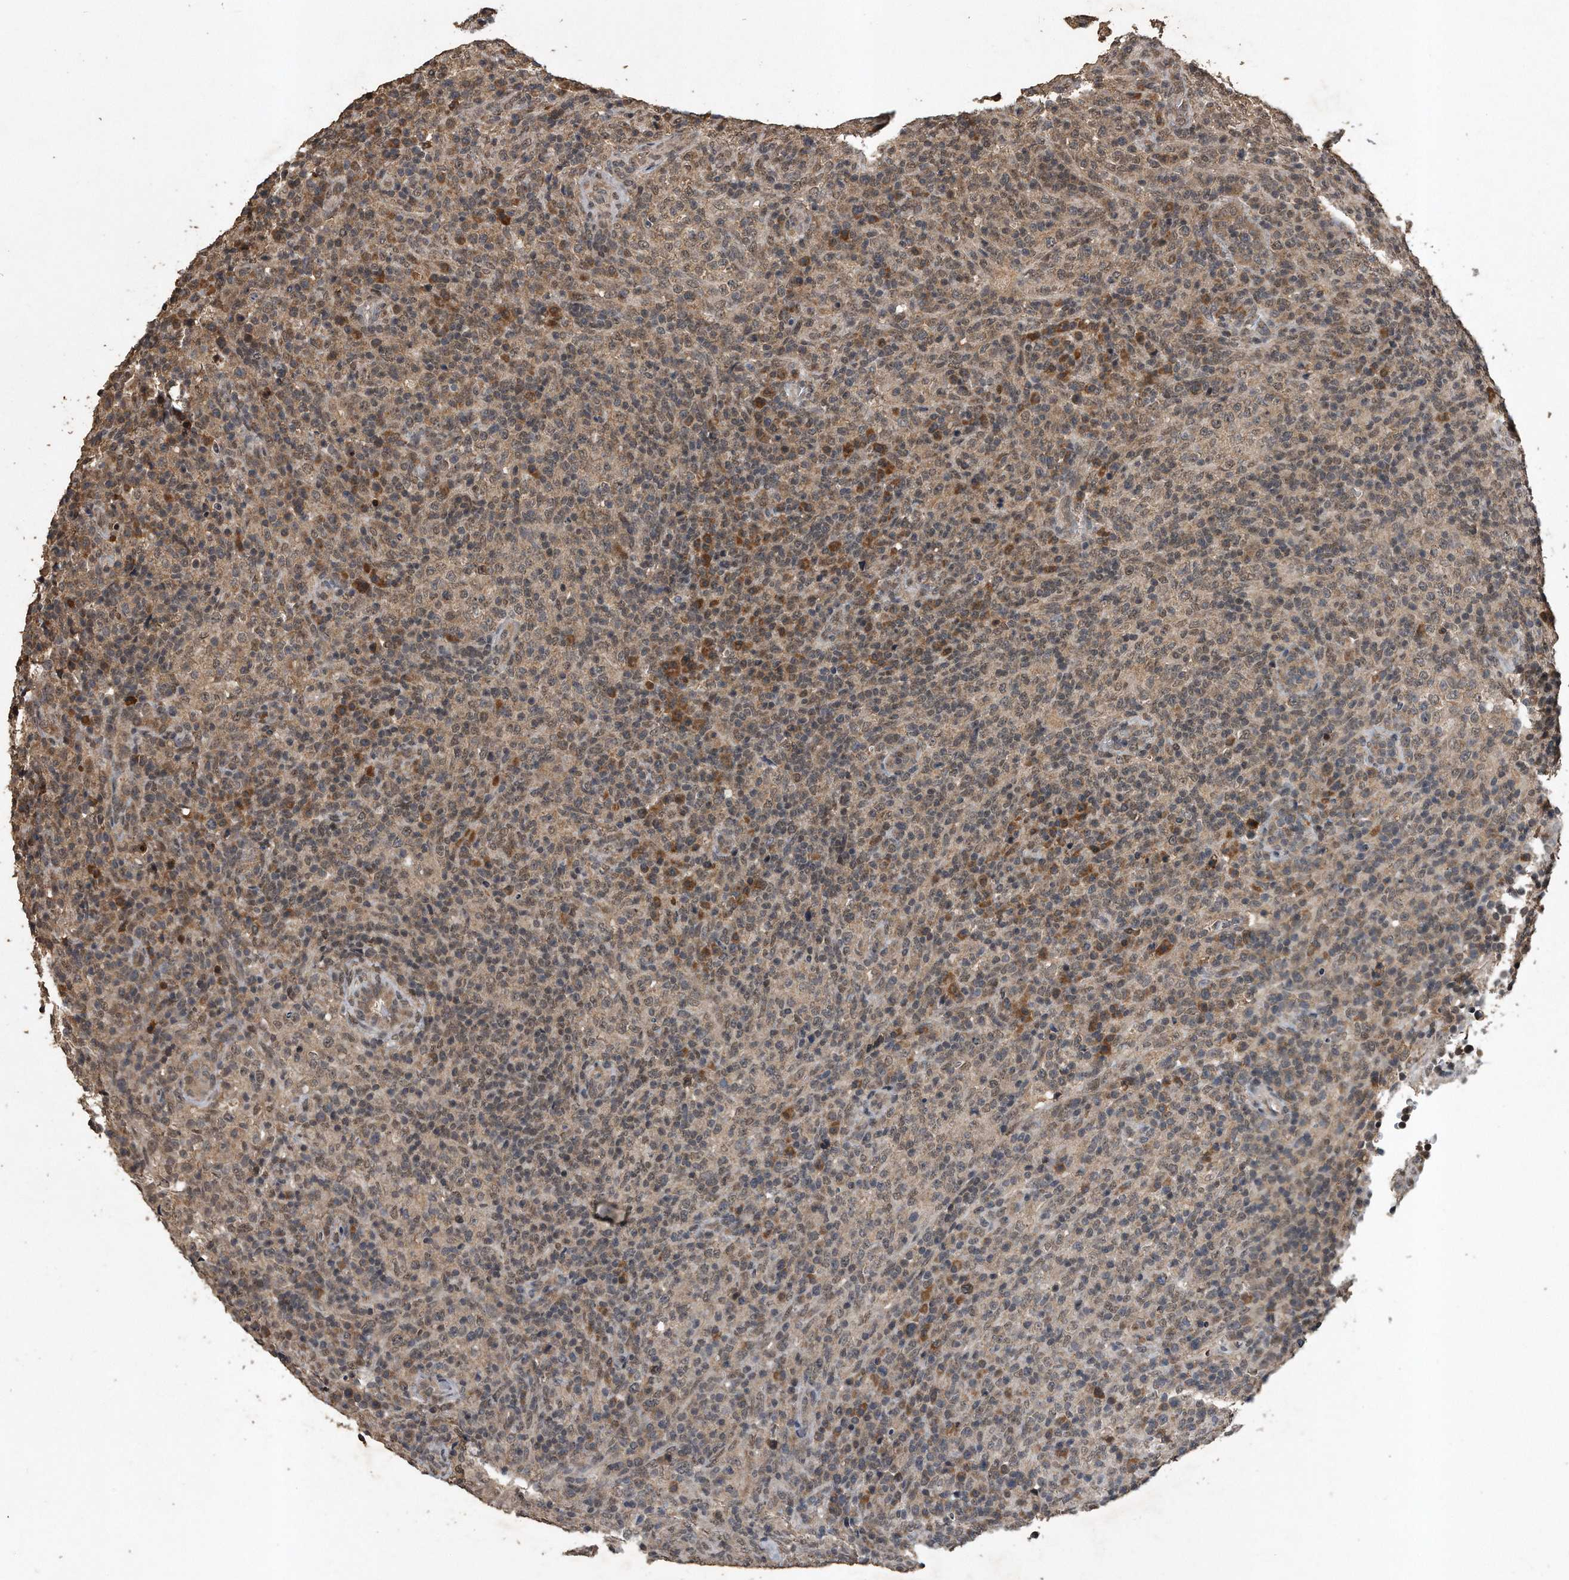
{"staining": {"intensity": "moderate", "quantity": "<25%", "location": "cytoplasmic/membranous"}, "tissue": "lymphoma", "cell_type": "Tumor cells", "image_type": "cancer", "snomed": [{"axis": "morphology", "description": "Malignant lymphoma, non-Hodgkin's type, High grade"}, {"axis": "topography", "description": "Lymph node"}], "caption": "Immunohistochemistry (IHC) photomicrograph of human lymphoma stained for a protein (brown), which reveals low levels of moderate cytoplasmic/membranous positivity in approximately <25% of tumor cells.", "gene": "CRYZL1", "patient": {"sex": "female", "age": 76}}